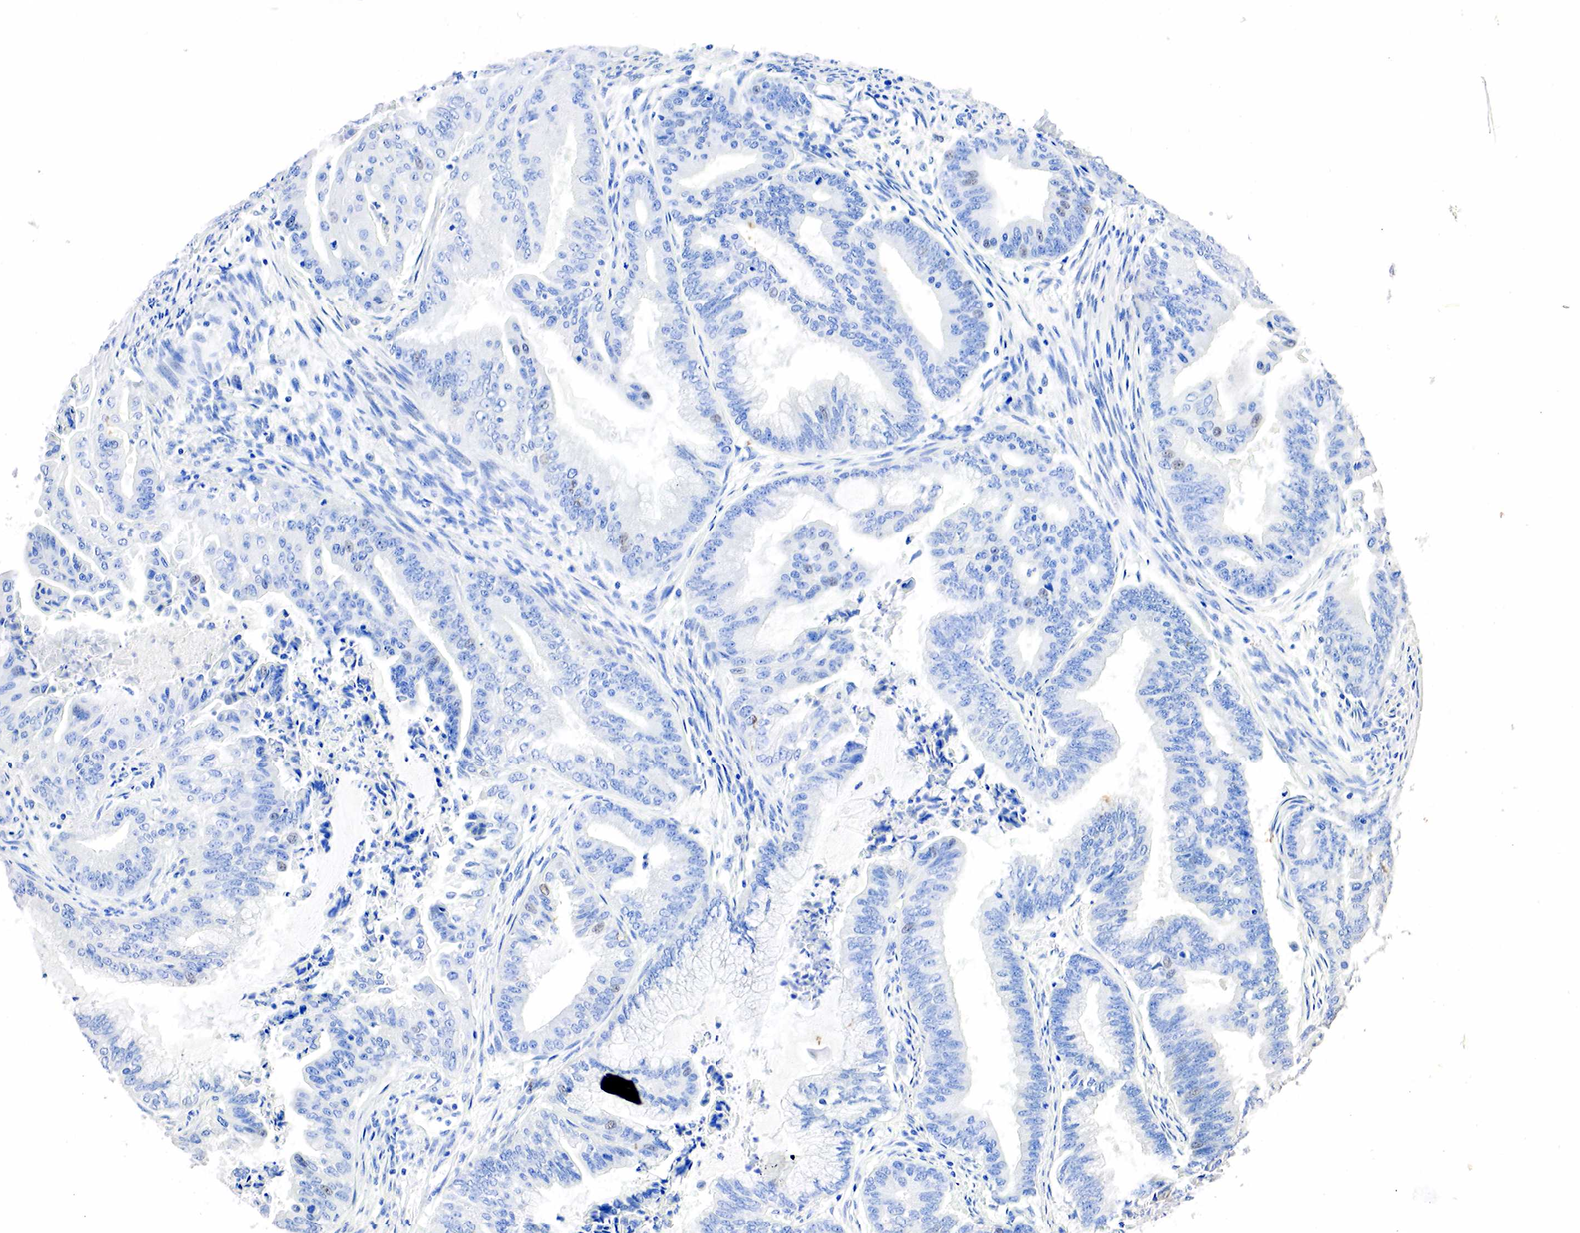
{"staining": {"intensity": "negative", "quantity": "none", "location": "none"}, "tissue": "endometrial cancer", "cell_type": "Tumor cells", "image_type": "cancer", "snomed": [{"axis": "morphology", "description": "Adenocarcinoma, NOS"}, {"axis": "topography", "description": "Endometrium"}], "caption": "High power microscopy image of an immunohistochemistry (IHC) photomicrograph of endometrial cancer (adenocarcinoma), revealing no significant expression in tumor cells.", "gene": "SST", "patient": {"sex": "female", "age": 63}}